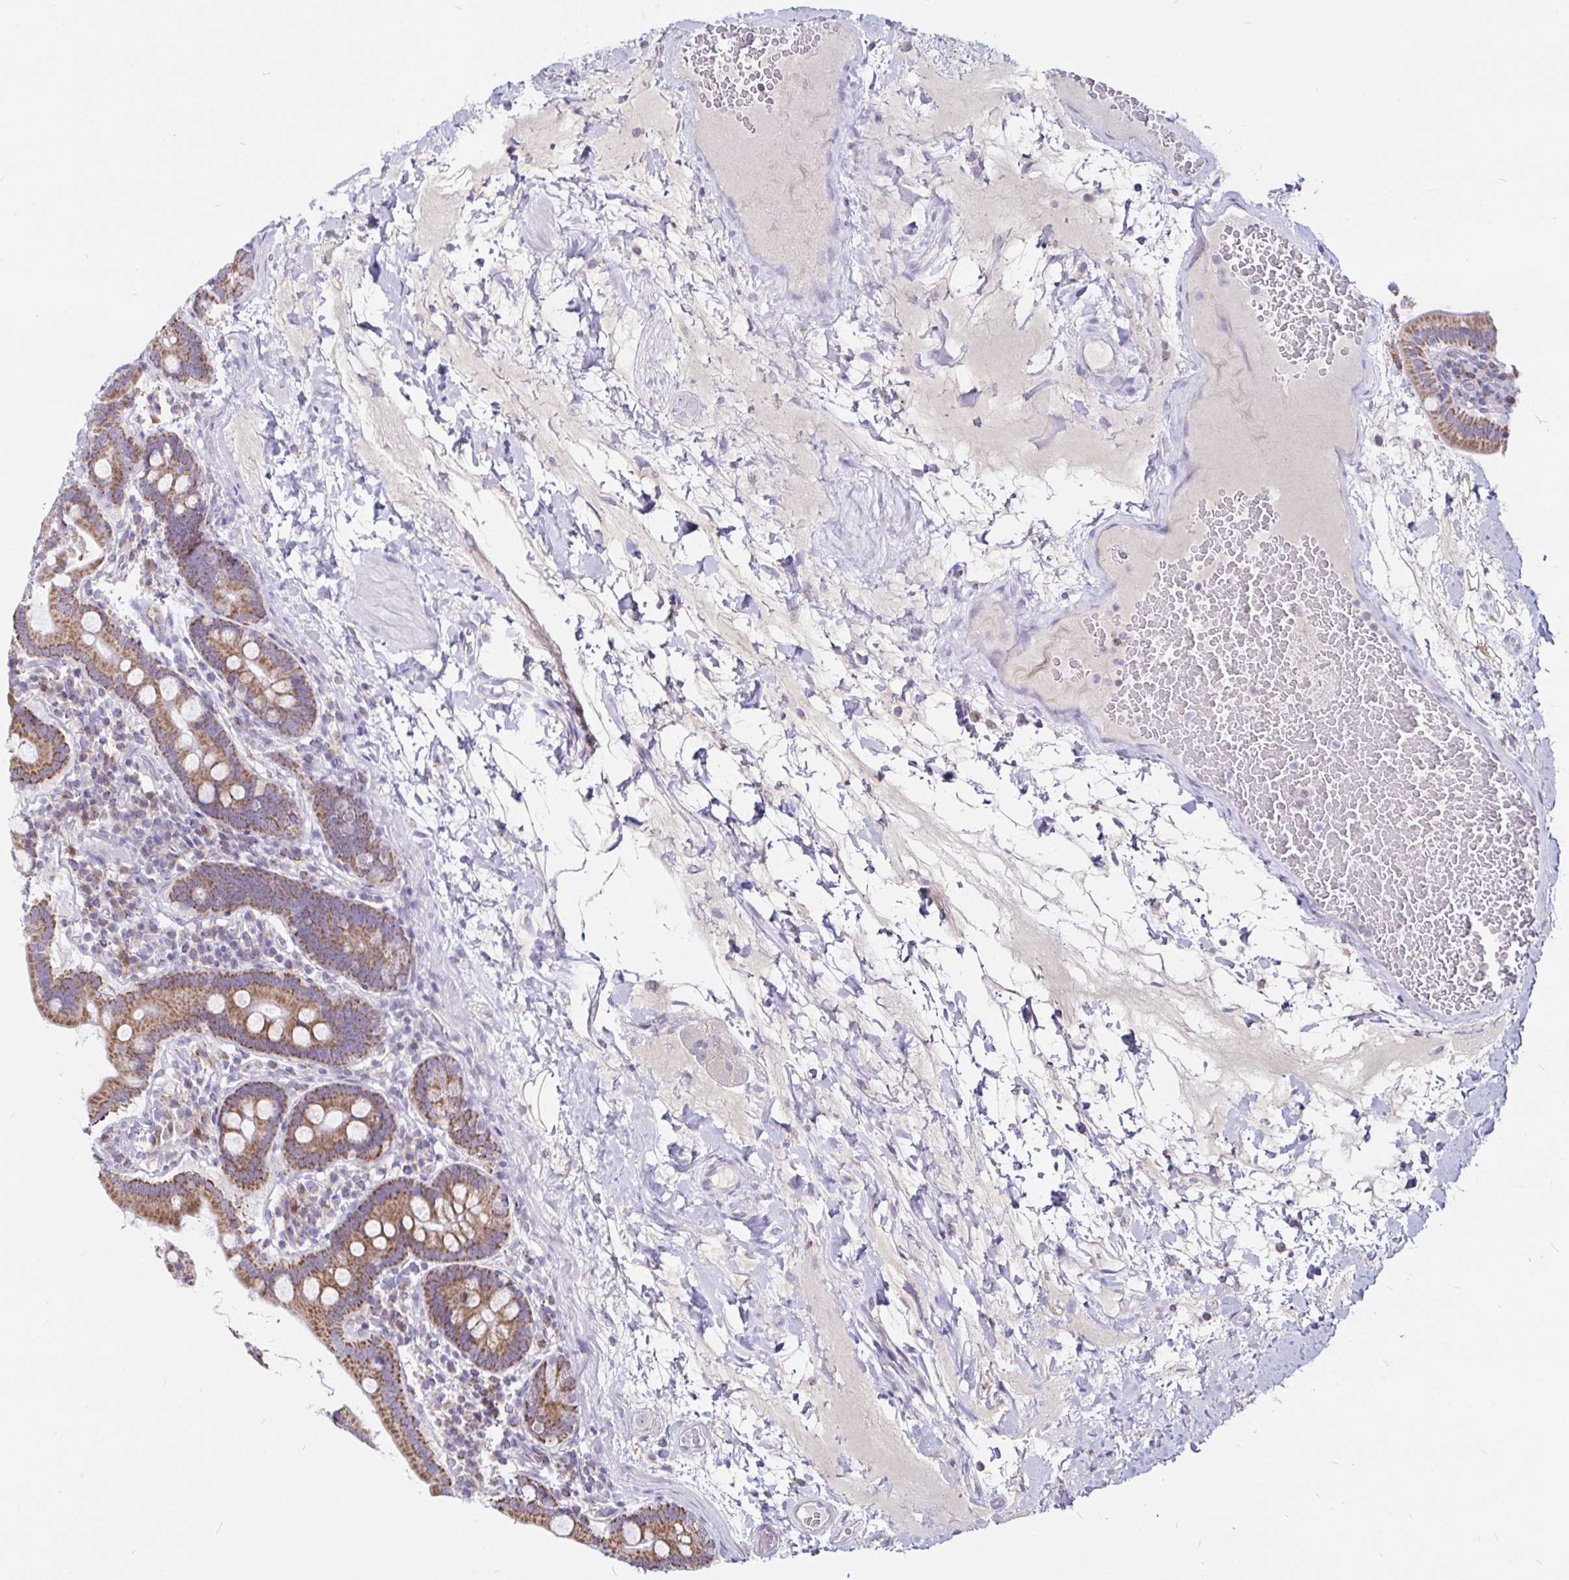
{"staining": {"intensity": "weak", "quantity": ">75%", "location": "cytoplasmic/membranous"}, "tissue": "small intestine", "cell_type": "Glandular cells", "image_type": "normal", "snomed": [{"axis": "morphology", "description": "Normal tissue, NOS"}, {"axis": "topography", "description": "Small intestine"}], "caption": "Small intestine was stained to show a protein in brown. There is low levels of weak cytoplasmic/membranous staining in about >75% of glandular cells. (Stains: DAB in brown, nuclei in blue, Microscopy: brightfield microscopy at high magnification).", "gene": "PGAM2", "patient": {"sex": "male", "age": 26}}